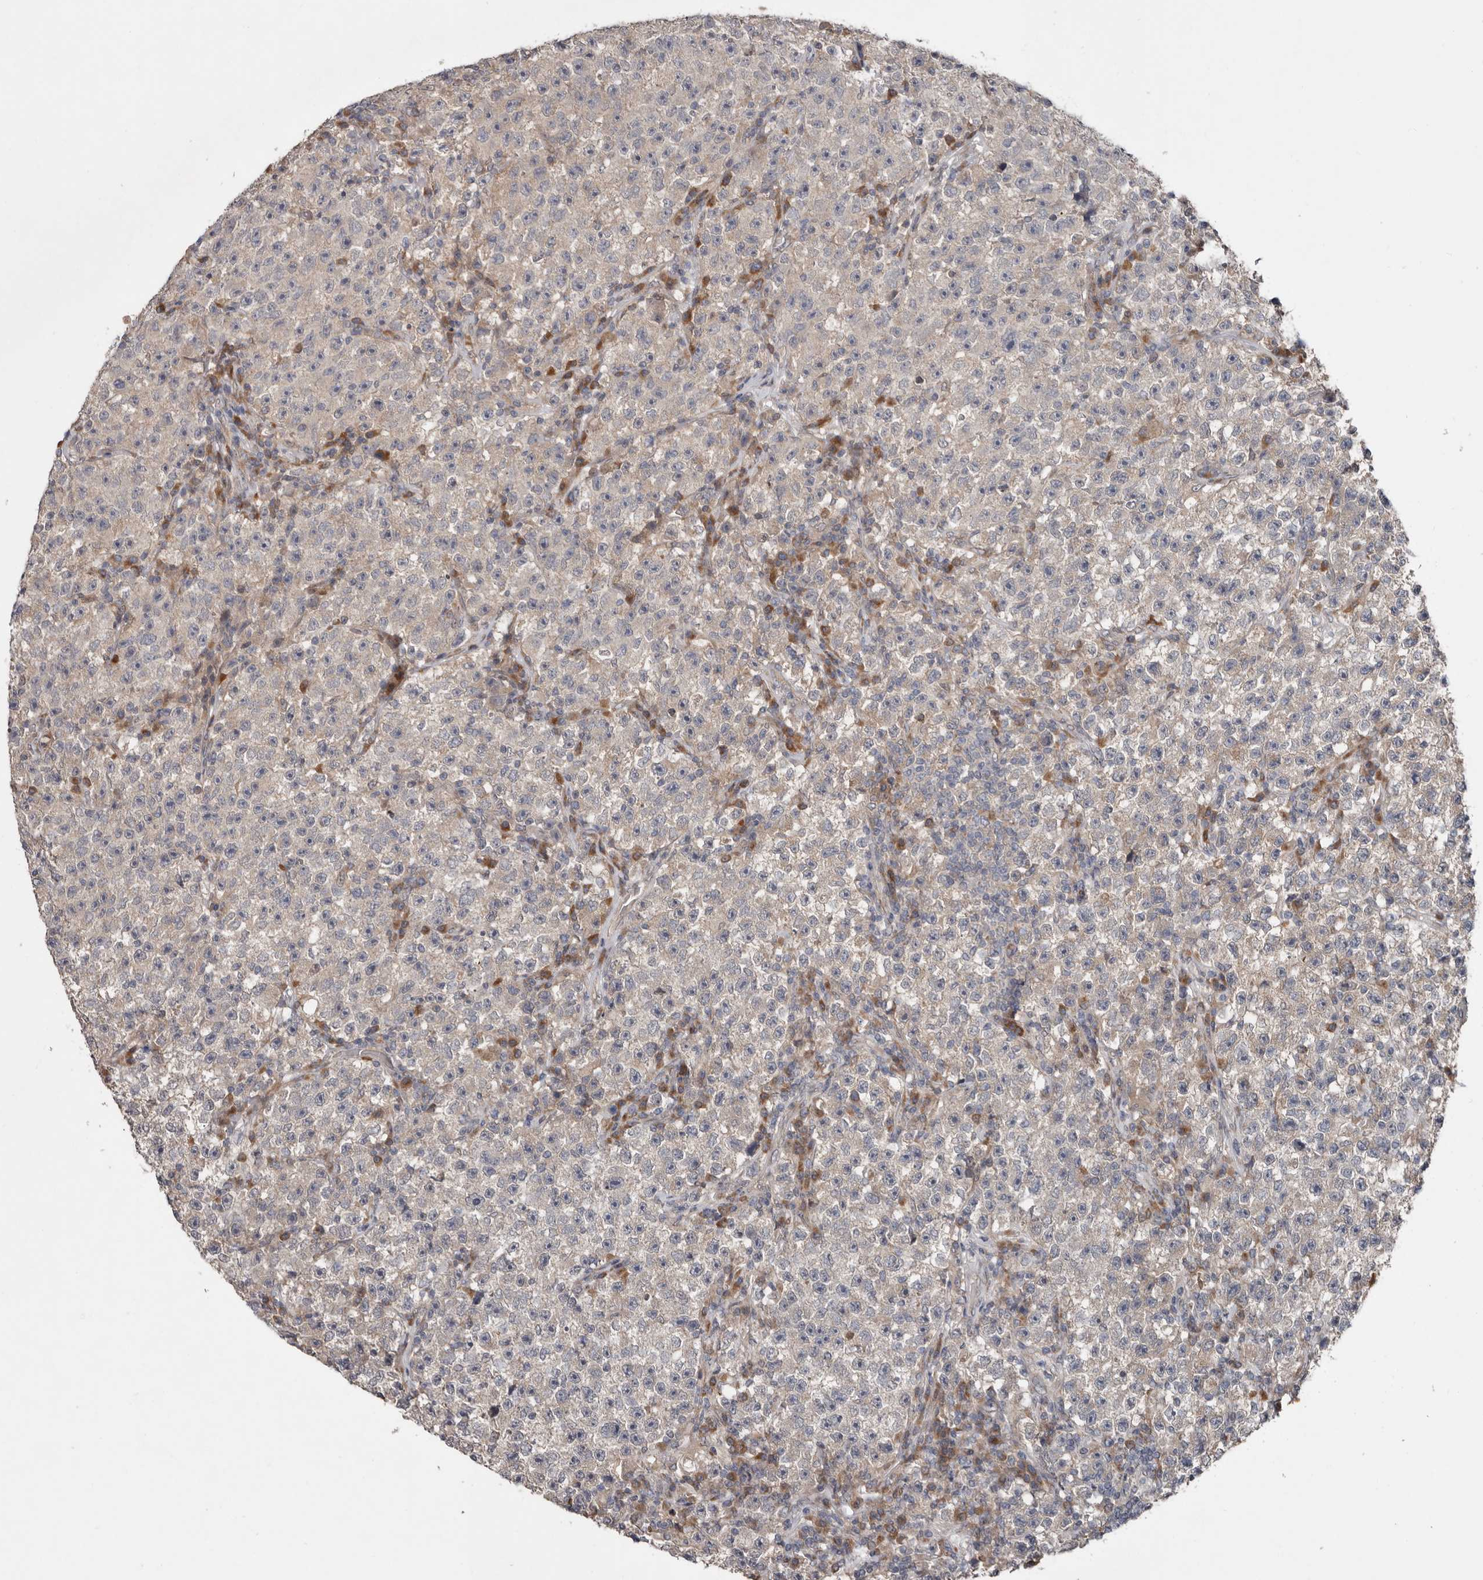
{"staining": {"intensity": "weak", "quantity": "<25%", "location": "cytoplasmic/membranous"}, "tissue": "testis cancer", "cell_type": "Tumor cells", "image_type": "cancer", "snomed": [{"axis": "morphology", "description": "Seminoma, NOS"}, {"axis": "topography", "description": "Testis"}], "caption": "Tumor cells are negative for protein expression in human testis seminoma.", "gene": "CHML", "patient": {"sex": "male", "age": 22}}